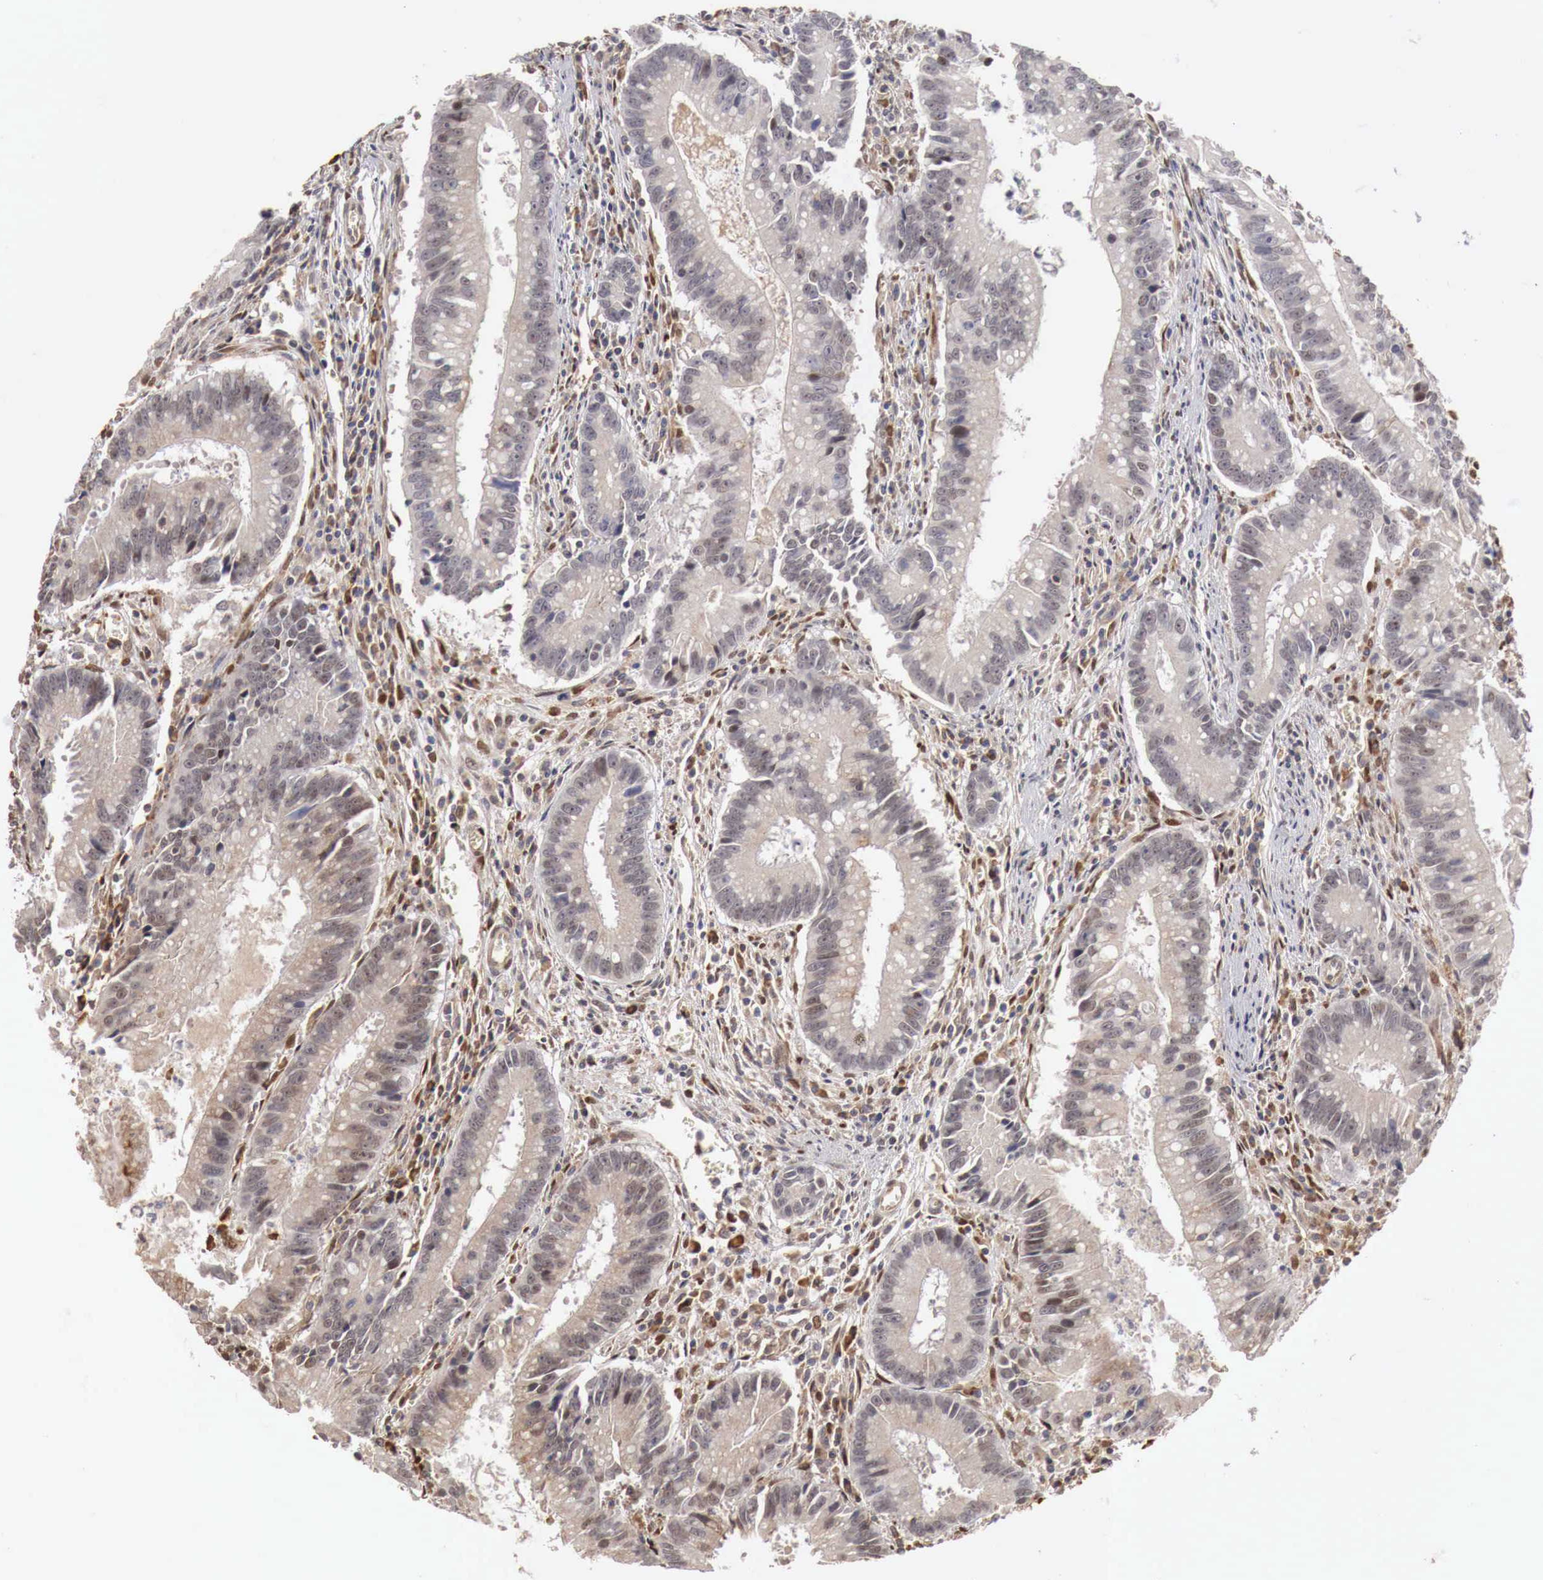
{"staining": {"intensity": "negative", "quantity": "none", "location": "none"}, "tissue": "colorectal cancer", "cell_type": "Tumor cells", "image_type": "cancer", "snomed": [{"axis": "morphology", "description": "Adenocarcinoma, NOS"}, {"axis": "topography", "description": "Rectum"}], "caption": "IHC micrograph of human colorectal cancer stained for a protein (brown), which exhibits no staining in tumor cells.", "gene": "KHDRBS2", "patient": {"sex": "female", "age": 81}}